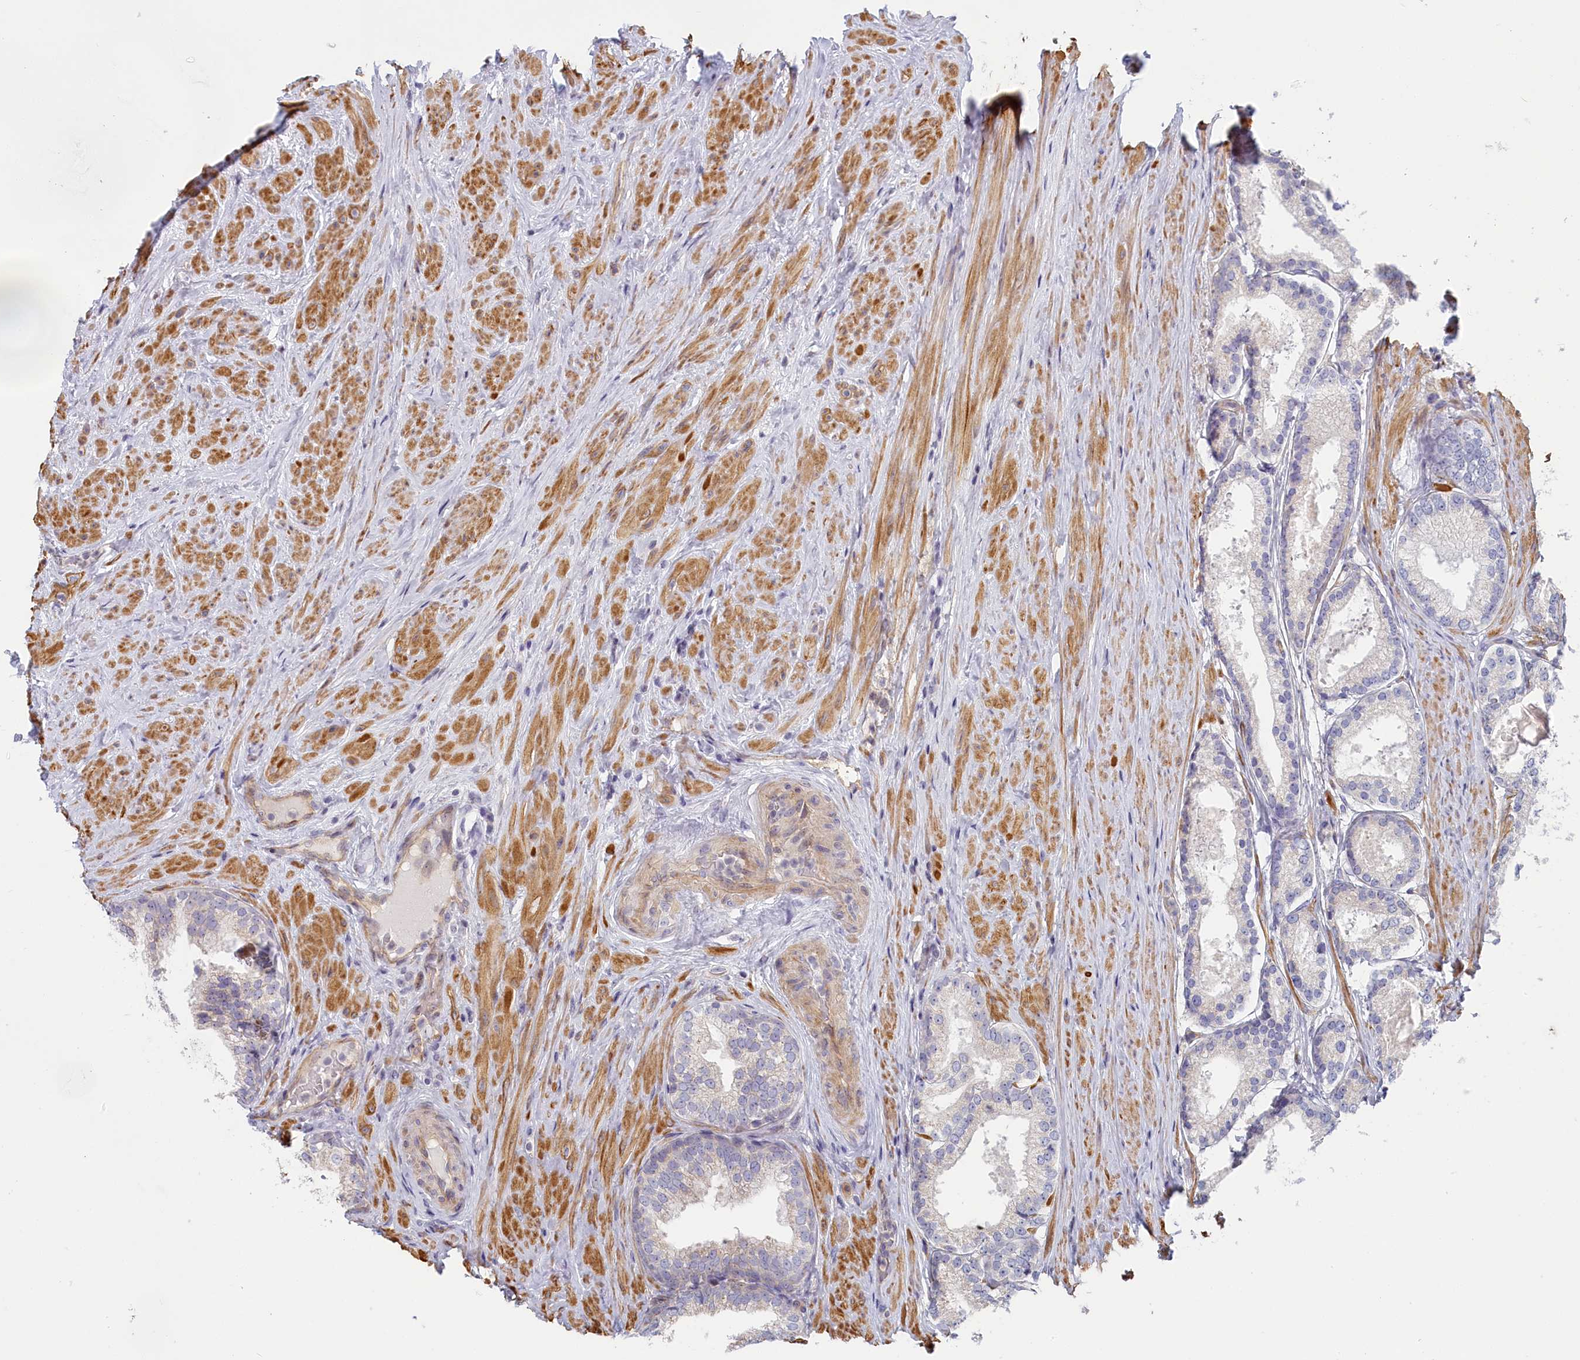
{"staining": {"intensity": "negative", "quantity": "none", "location": "none"}, "tissue": "prostate cancer", "cell_type": "Tumor cells", "image_type": "cancer", "snomed": [{"axis": "morphology", "description": "Adenocarcinoma, Low grade"}, {"axis": "topography", "description": "Prostate"}], "caption": "This is an immunohistochemistry histopathology image of prostate adenocarcinoma (low-grade). There is no expression in tumor cells.", "gene": "INTS4", "patient": {"sex": "male", "age": 68}}